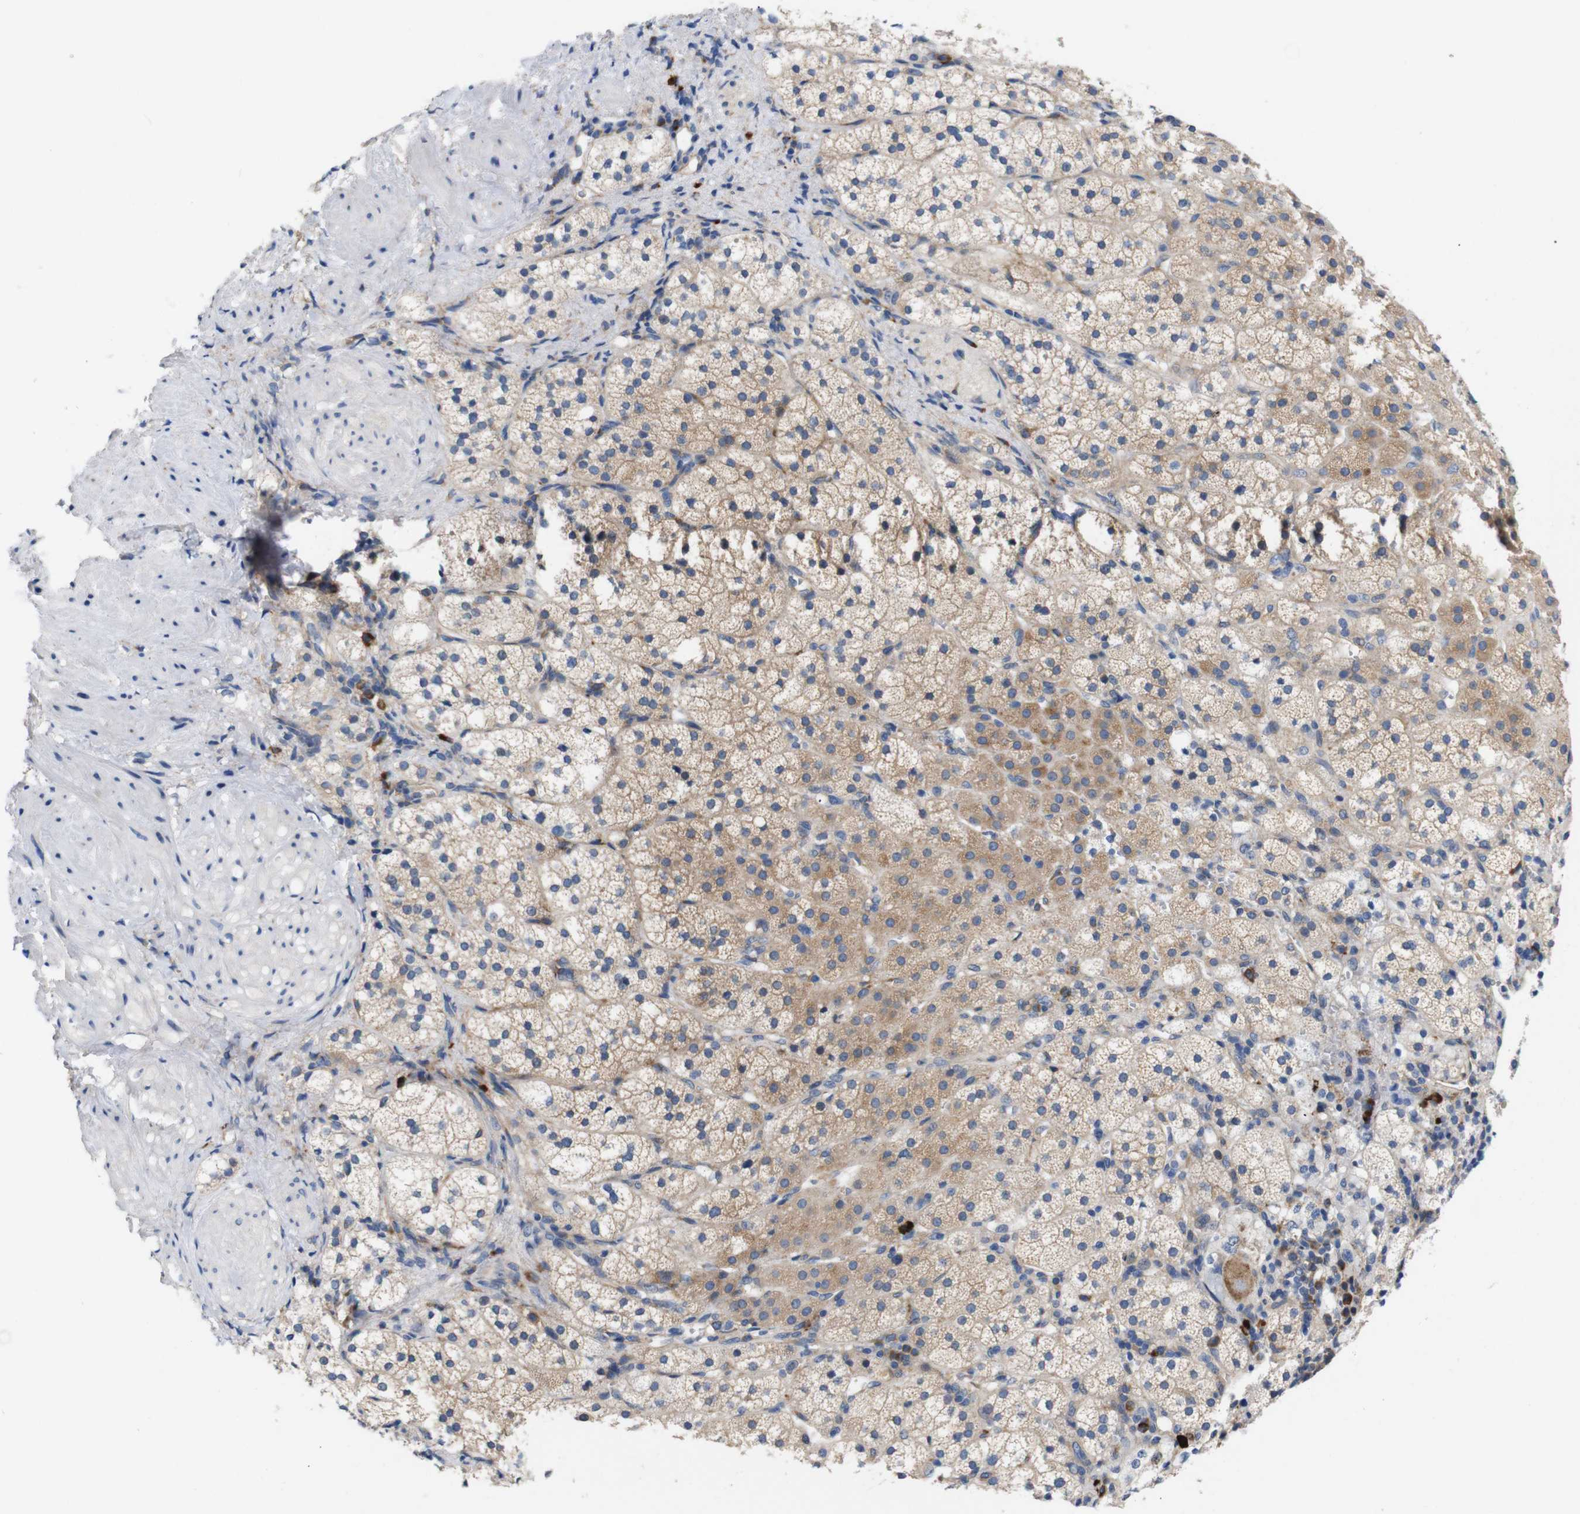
{"staining": {"intensity": "moderate", "quantity": ">75%", "location": "cytoplasmic/membranous"}, "tissue": "adrenal gland", "cell_type": "Glandular cells", "image_type": "normal", "snomed": [{"axis": "morphology", "description": "Normal tissue, NOS"}, {"axis": "topography", "description": "Adrenal gland"}], "caption": "Protein staining by IHC exhibits moderate cytoplasmic/membranous positivity in about >75% of glandular cells in unremarkable adrenal gland.", "gene": "UBE2G2", "patient": {"sex": "male", "age": 56}}